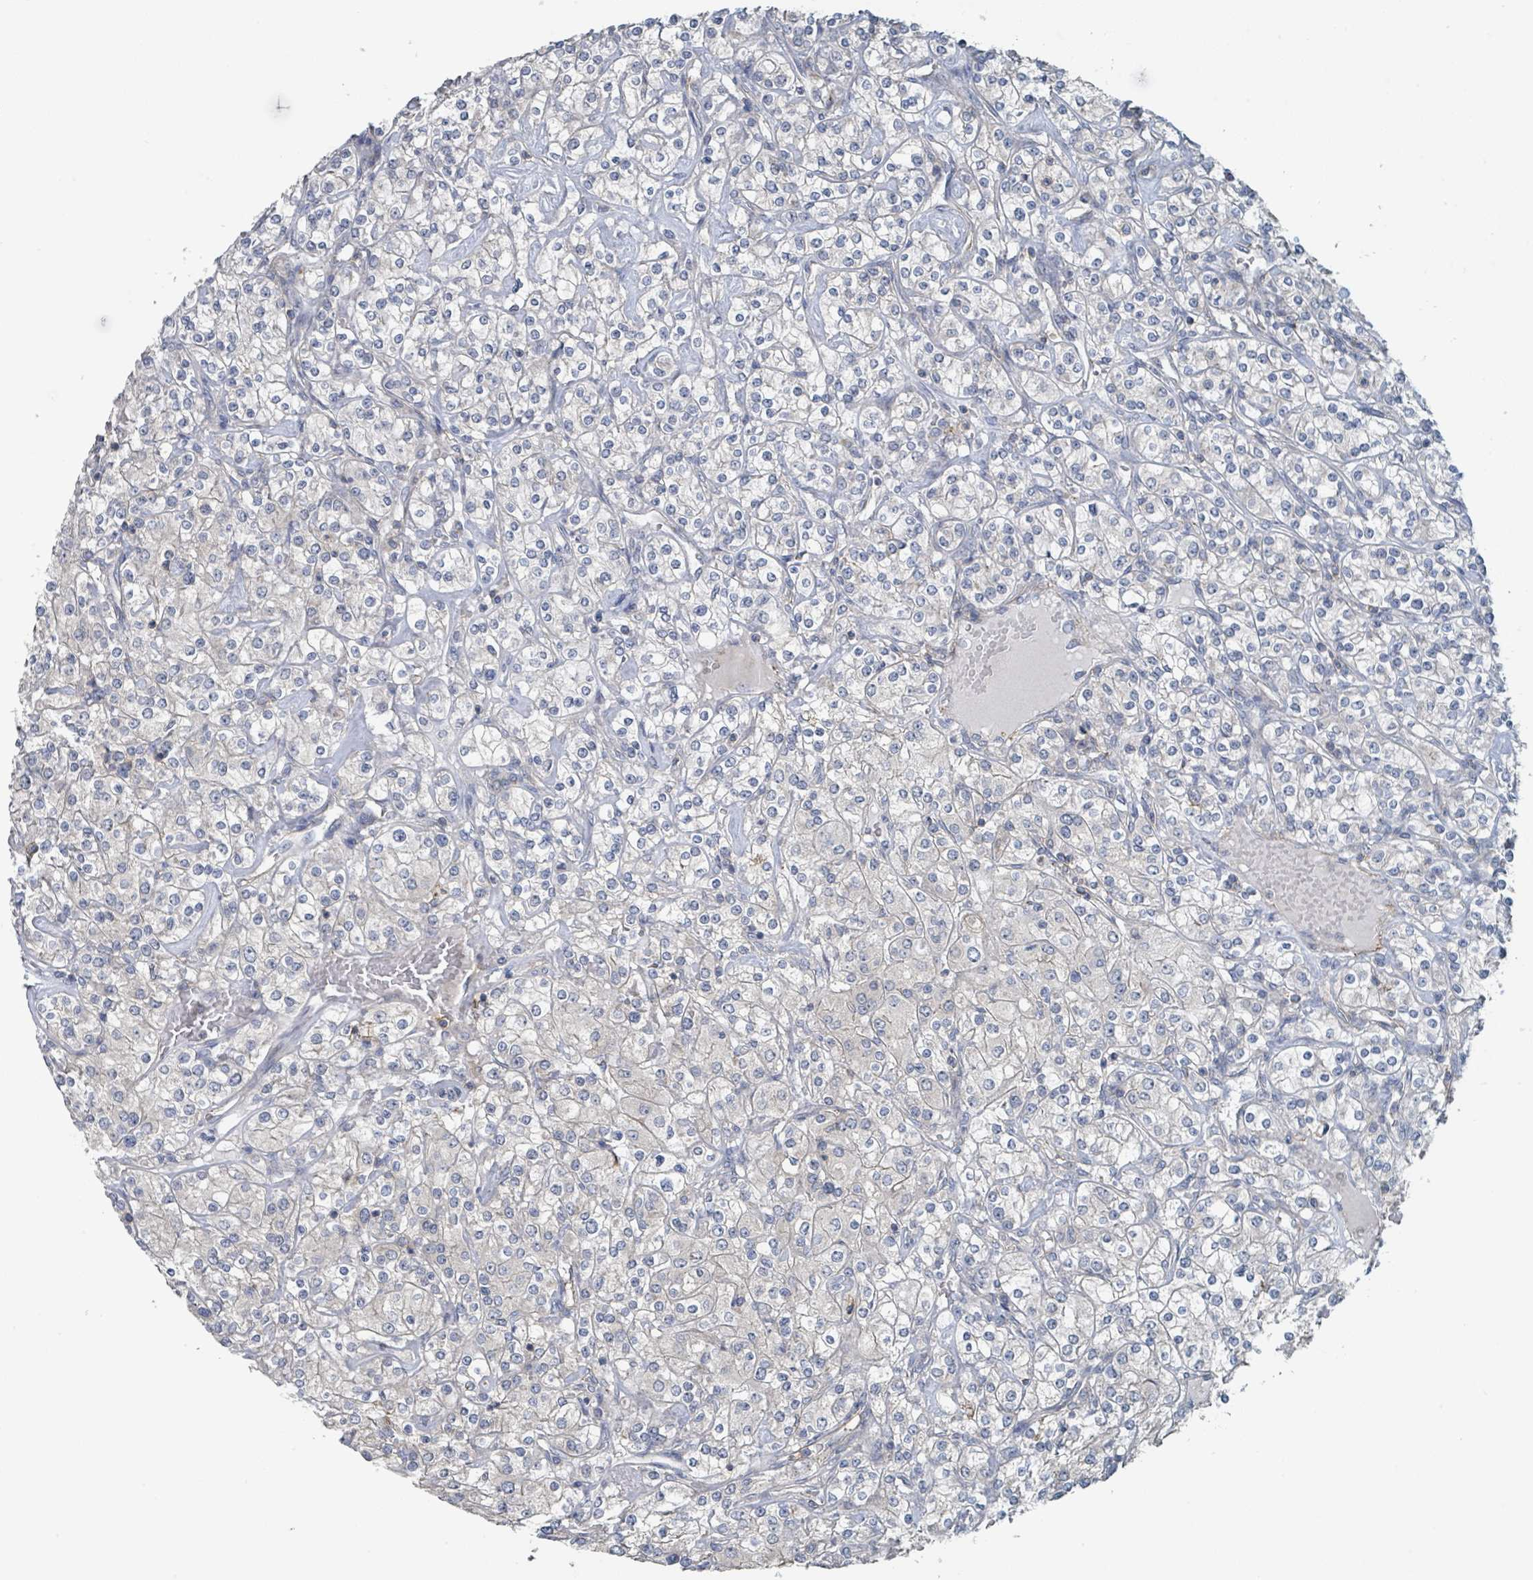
{"staining": {"intensity": "negative", "quantity": "none", "location": "none"}, "tissue": "renal cancer", "cell_type": "Tumor cells", "image_type": "cancer", "snomed": [{"axis": "morphology", "description": "Adenocarcinoma, NOS"}, {"axis": "topography", "description": "Kidney"}], "caption": "Immunohistochemistry micrograph of neoplastic tissue: human renal adenocarcinoma stained with DAB (3,3'-diaminobenzidine) demonstrates no significant protein positivity in tumor cells.", "gene": "LRRC42", "patient": {"sex": "male", "age": 77}}